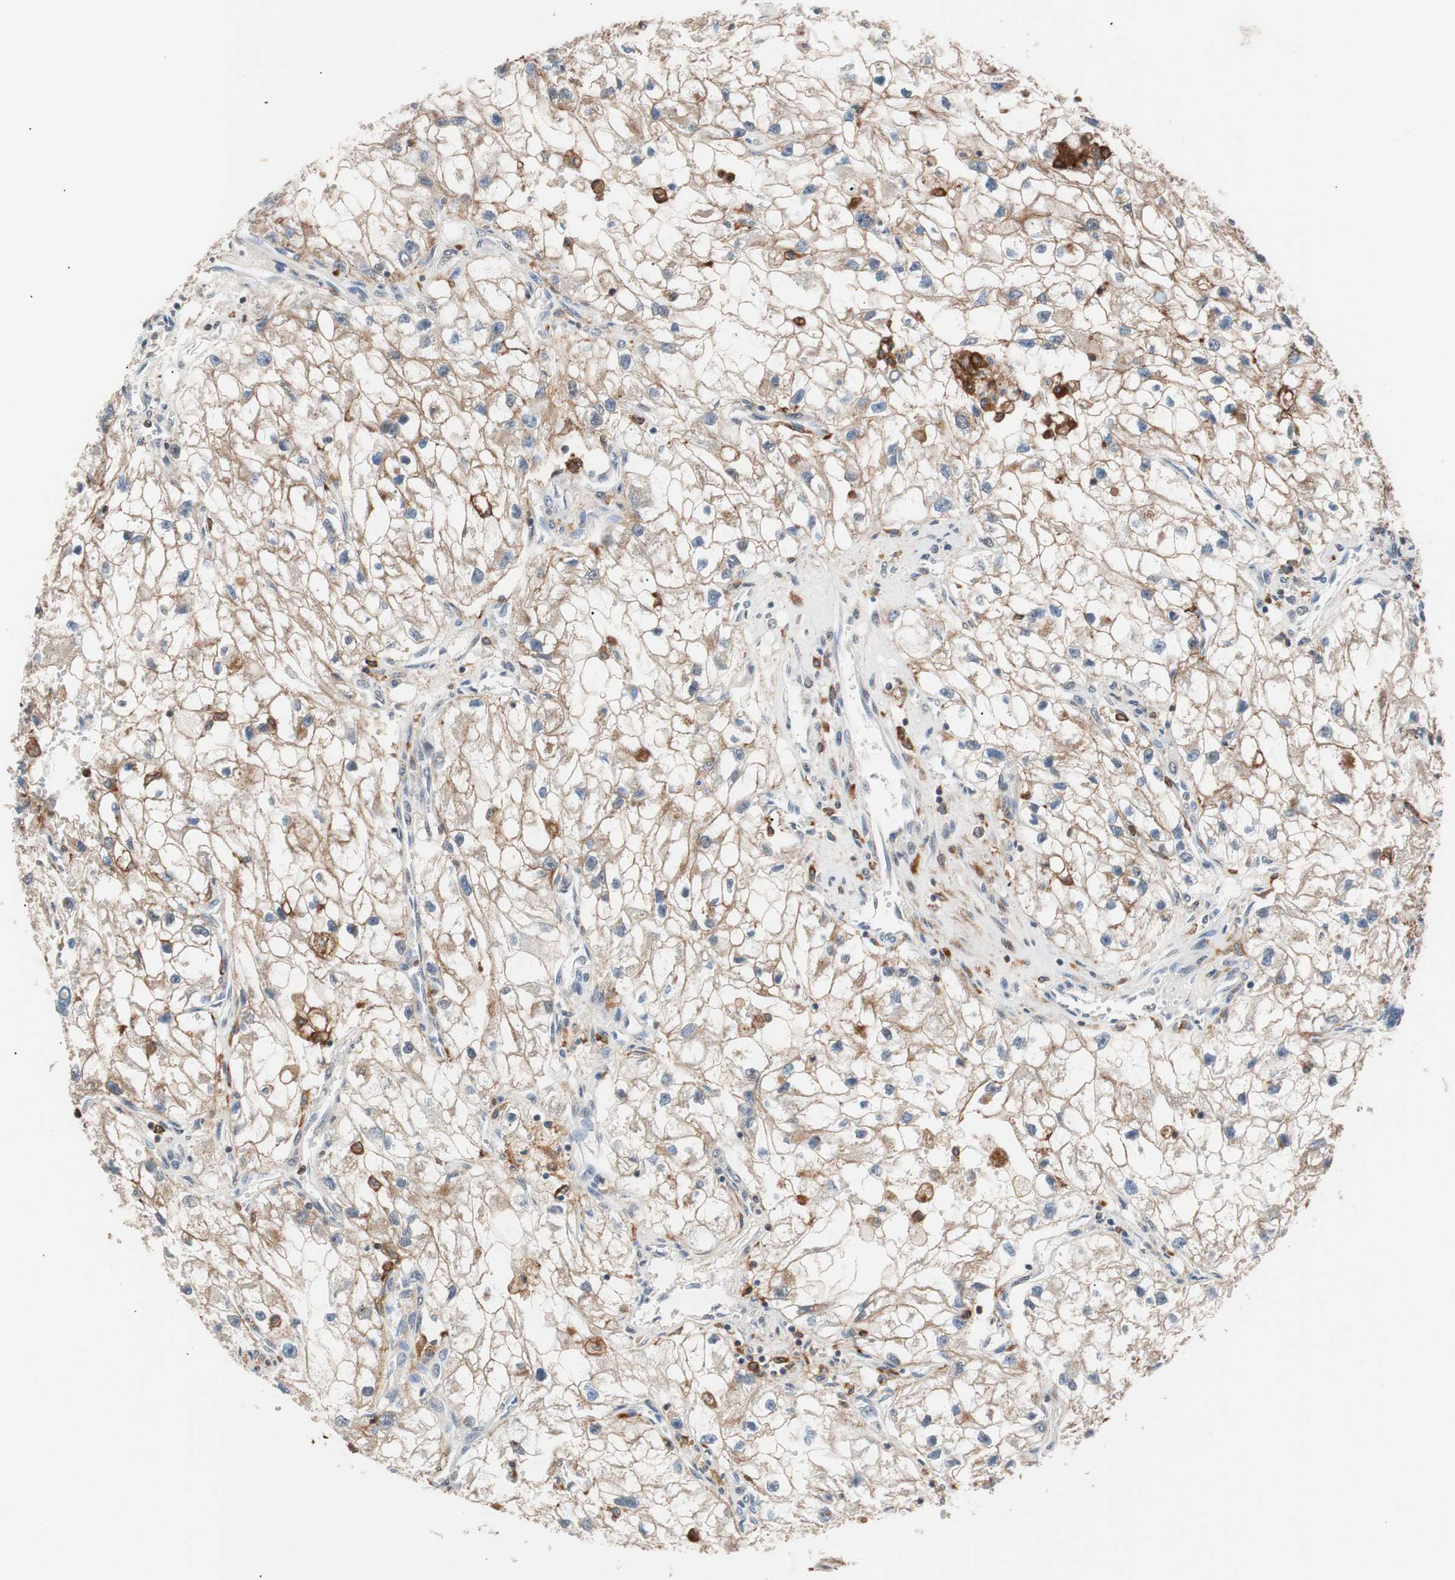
{"staining": {"intensity": "weak", "quantity": "25%-75%", "location": "cytoplasmic/membranous"}, "tissue": "renal cancer", "cell_type": "Tumor cells", "image_type": "cancer", "snomed": [{"axis": "morphology", "description": "Adenocarcinoma, NOS"}, {"axis": "topography", "description": "Kidney"}], "caption": "Renal cancer stained for a protein (brown) demonstrates weak cytoplasmic/membranous positive positivity in approximately 25%-75% of tumor cells.", "gene": "LITAF", "patient": {"sex": "female", "age": 70}}